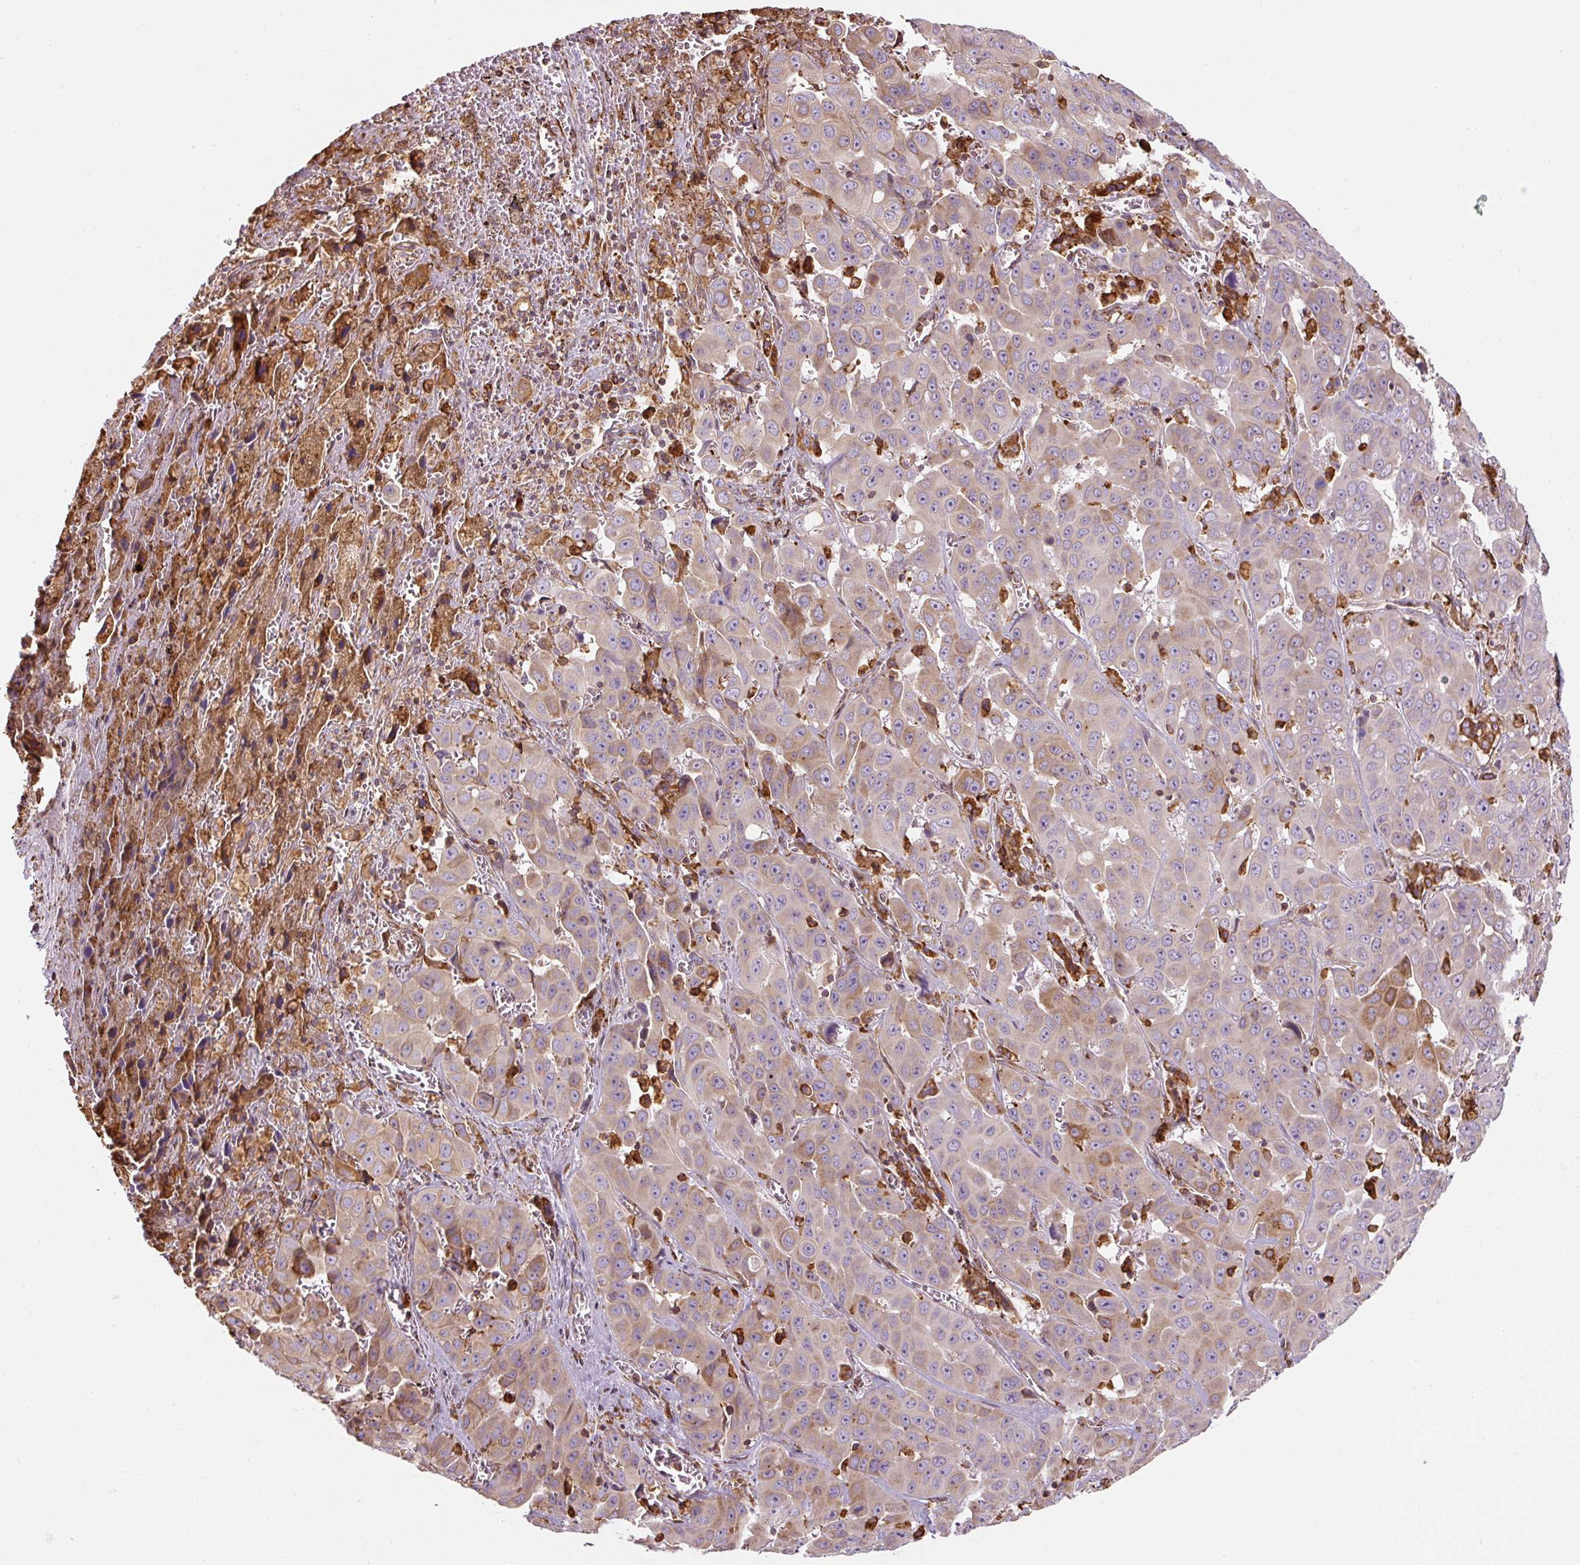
{"staining": {"intensity": "moderate", "quantity": "25%-75%", "location": "cytoplasmic/membranous"}, "tissue": "liver cancer", "cell_type": "Tumor cells", "image_type": "cancer", "snomed": [{"axis": "morphology", "description": "Cholangiocarcinoma"}, {"axis": "topography", "description": "Liver"}], "caption": "The immunohistochemical stain shows moderate cytoplasmic/membranous staining in tumor cells of liver cholangiocarcinoma tissue. Using DAB (3,3'-diaminobenzidine) (brown) and hematoxylin (blue) stains, captured at high magnification using brightfield microscopy.", "gene": "PRKCSH", "patient": {"sex": "female", "age": 52}}